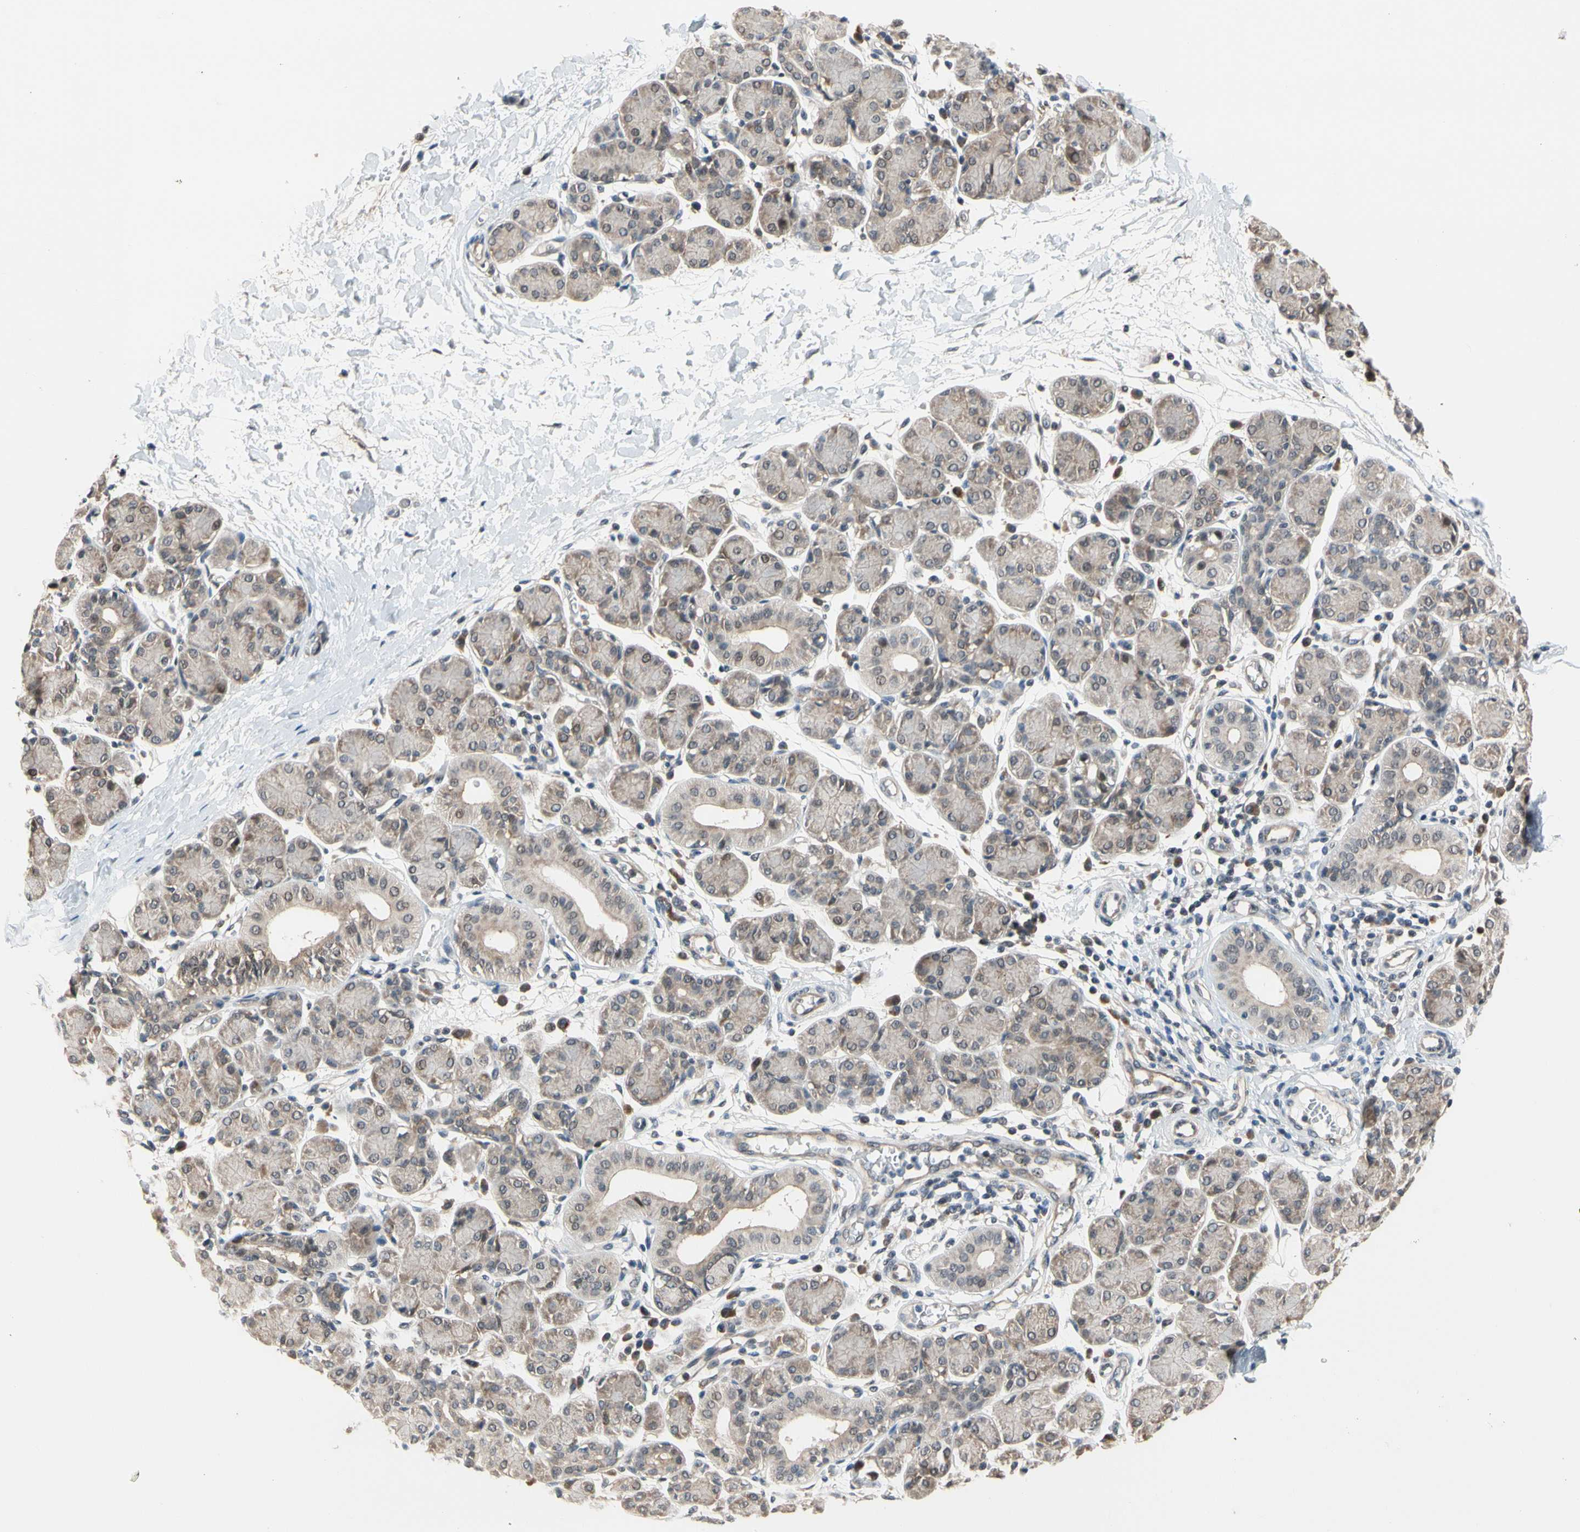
{"staining": {"intensity": "weak", "quantity": "25%-75%", "location": "cytoplasmic/membranous,nuclear"}, "tissue": "salivary gland", "cell_type": "Glandular cells", "image_type": "normal", "snomed": [{"axis": "morphology", "description": "Normal tissue, NOS"}, {"axis": "morphology", "description": "Inflammation, NOS"}, {"axis": "topography", "description": "Lymph node"}, {"axis": "topography", "description": "Salivary gland"}], "caption": "IHC staining of benign salivary gland, which reveals low levels of weak cytoplasmic/membranous,nuclear positivity in approximately 25%-75% of glandular cells indicating weak cytoplasmic/membranous,nuclear protein positivity. The staining was performed using DAB (brown) for protein detection and nuclei were counterstained in hematoxylin (blue).", "gene": "NGEF", "patient": {"sex": "male", "age": 3}}